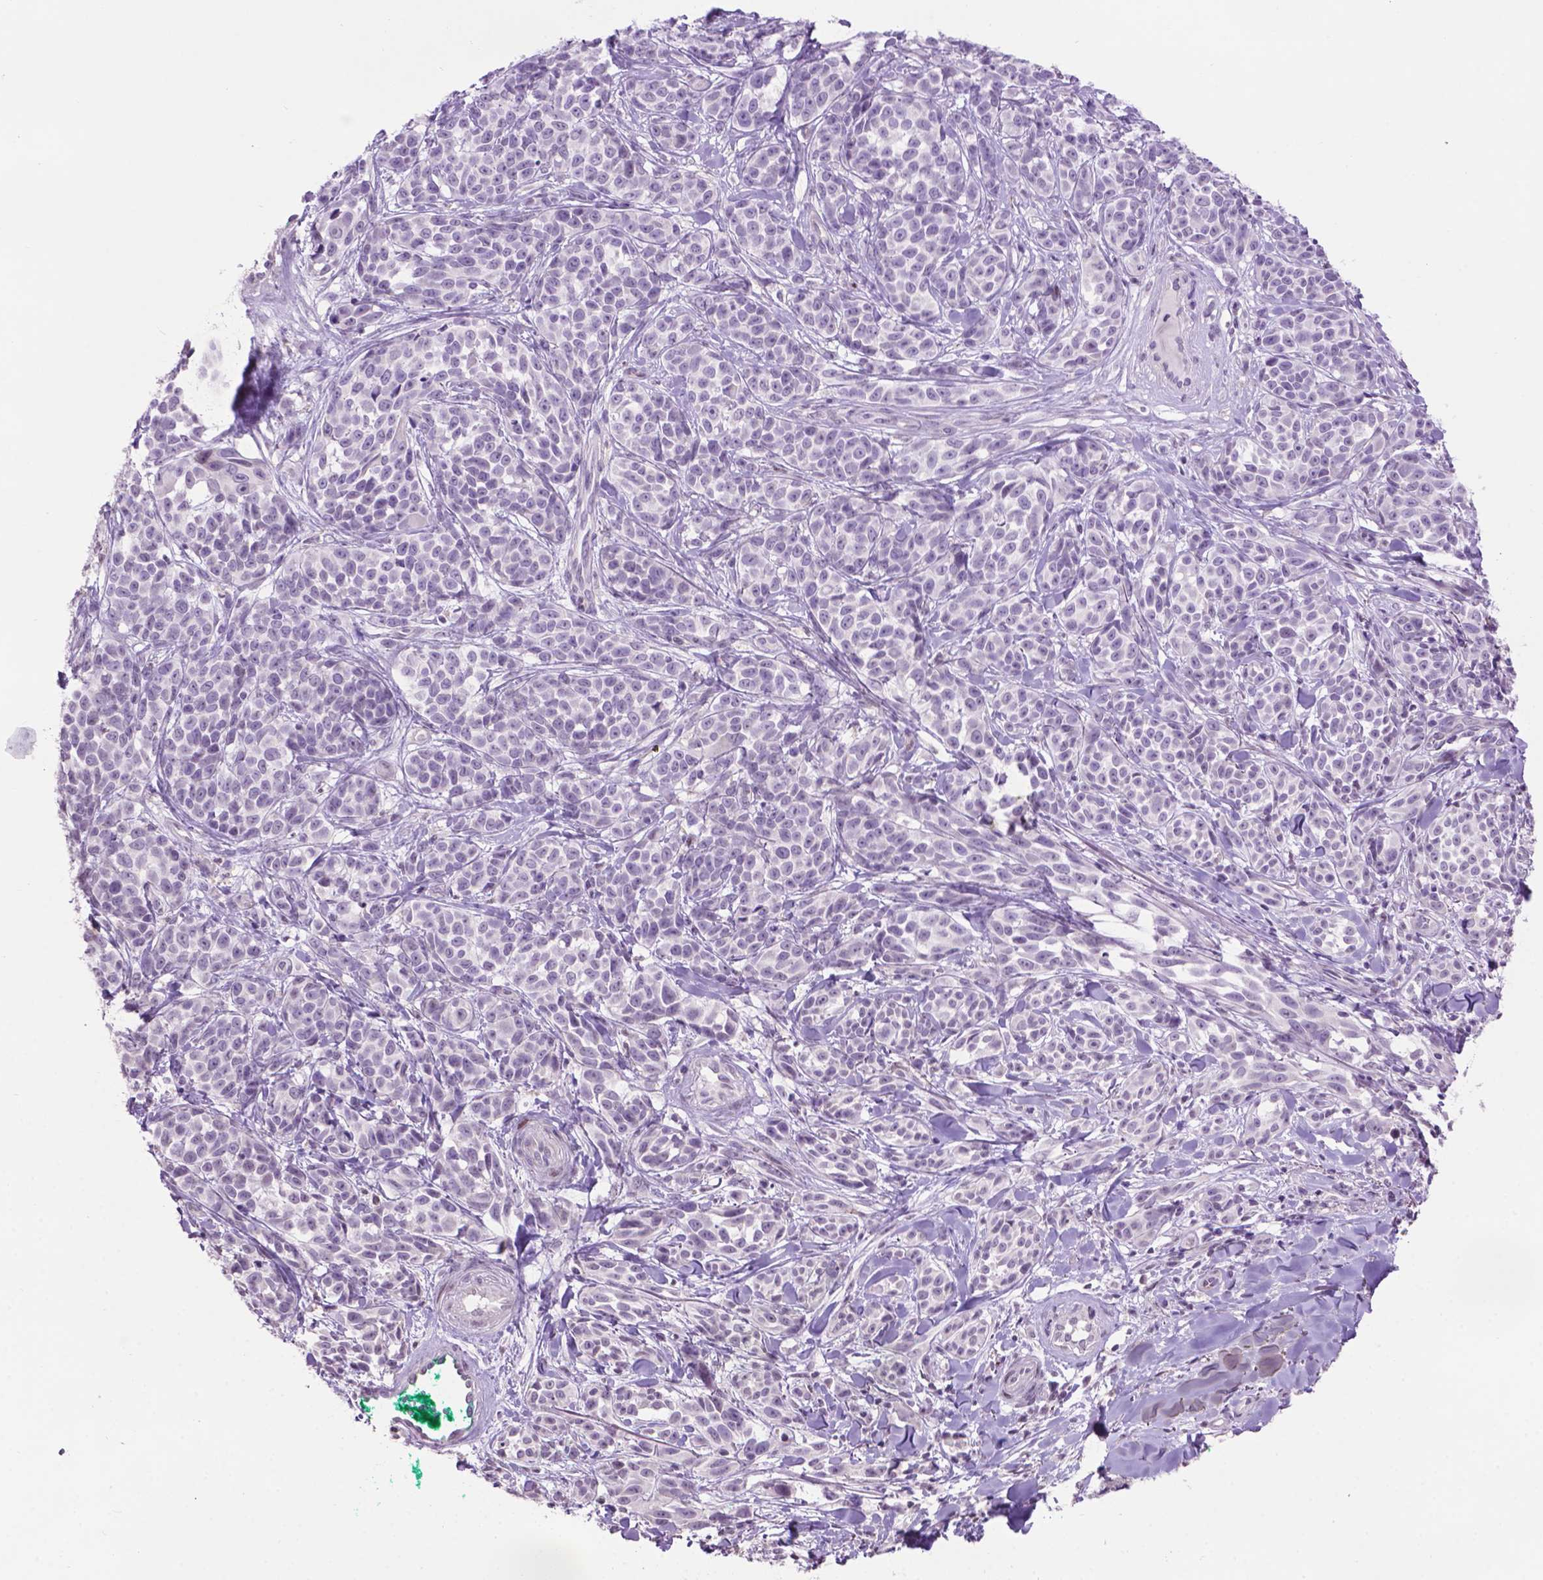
{"staining": {"intensity": "negative", "quantity": "none", "location": "none"}, "tissue": "melanoma", "cell_type": "Tumor cells", "image_type": "cancer", "snomed": [{"axis": "morphology", "description": "Malignant melanoma, NOS"}, {"axis": "topography", "description": "Skin"}], "caption": "Immunohistochemistry (IHC) of malignant melanoma reveals no positivity in tumor cells. (Immunohistochemistry, brightfield microscopy, high magnification).", "gene": "TH", "patient": {"sex": "female", "age": 88}}